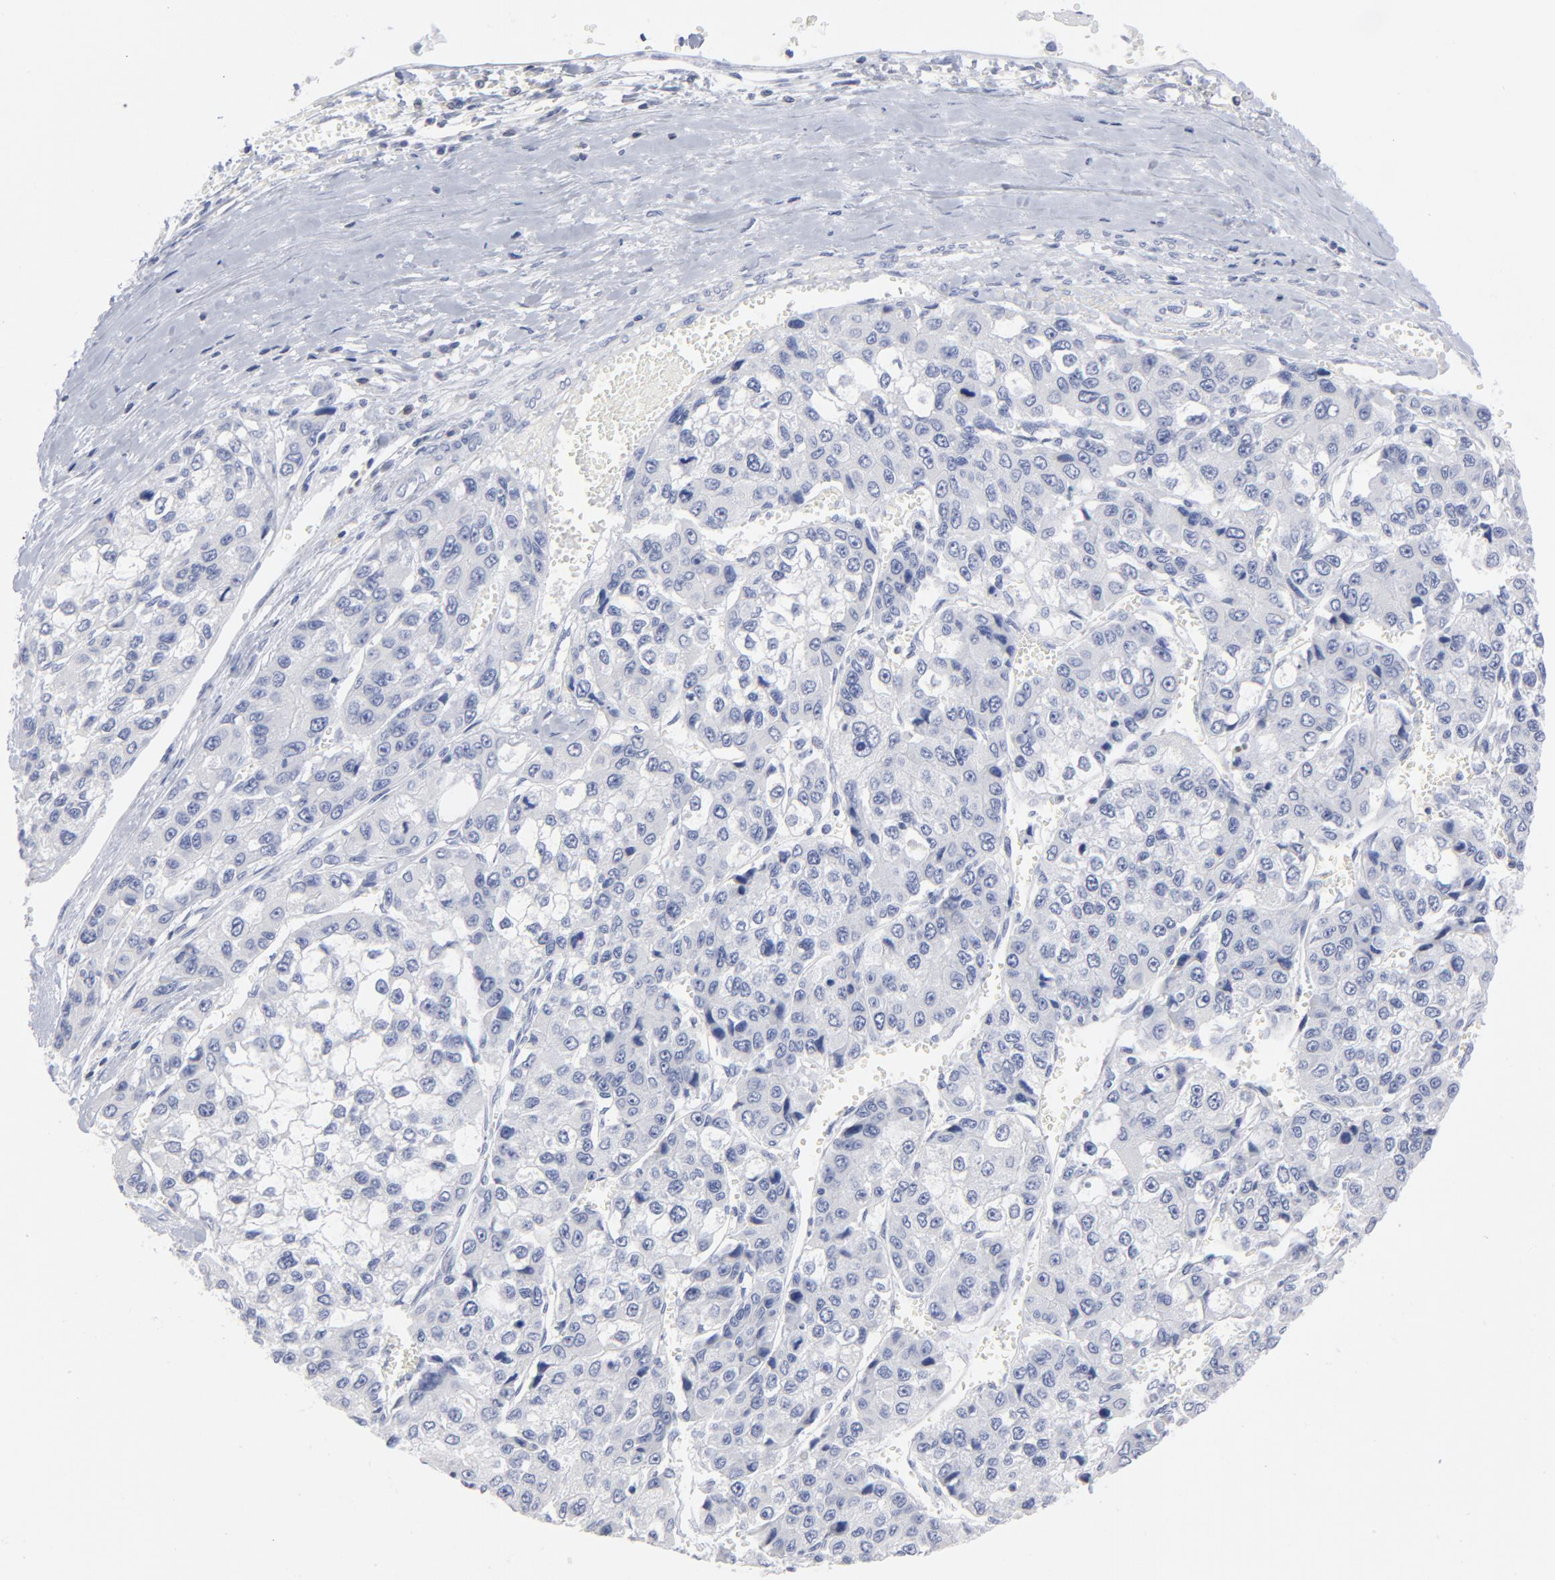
{"staining": {"intensity": "negative", "quantity": "none", "location": "none"}, "tissue": "liver cancer", "cell_type": "Tumor cells", "image_type": "cancer", "snomed": [{"axis": "morphology", "description": "Carcinoma, Hepatocellular, NOS"}, {"axis": "topography", "description": "Liver"}], "caption": "An immunohistochemistry (IHC) image of liver hepatocellular carcinoma is shown. There is no staining in tumor cells of liver hepatocellular carcinoma.", "gene": "P2RY8", "patient": {"sex": "female", "age": 66}}